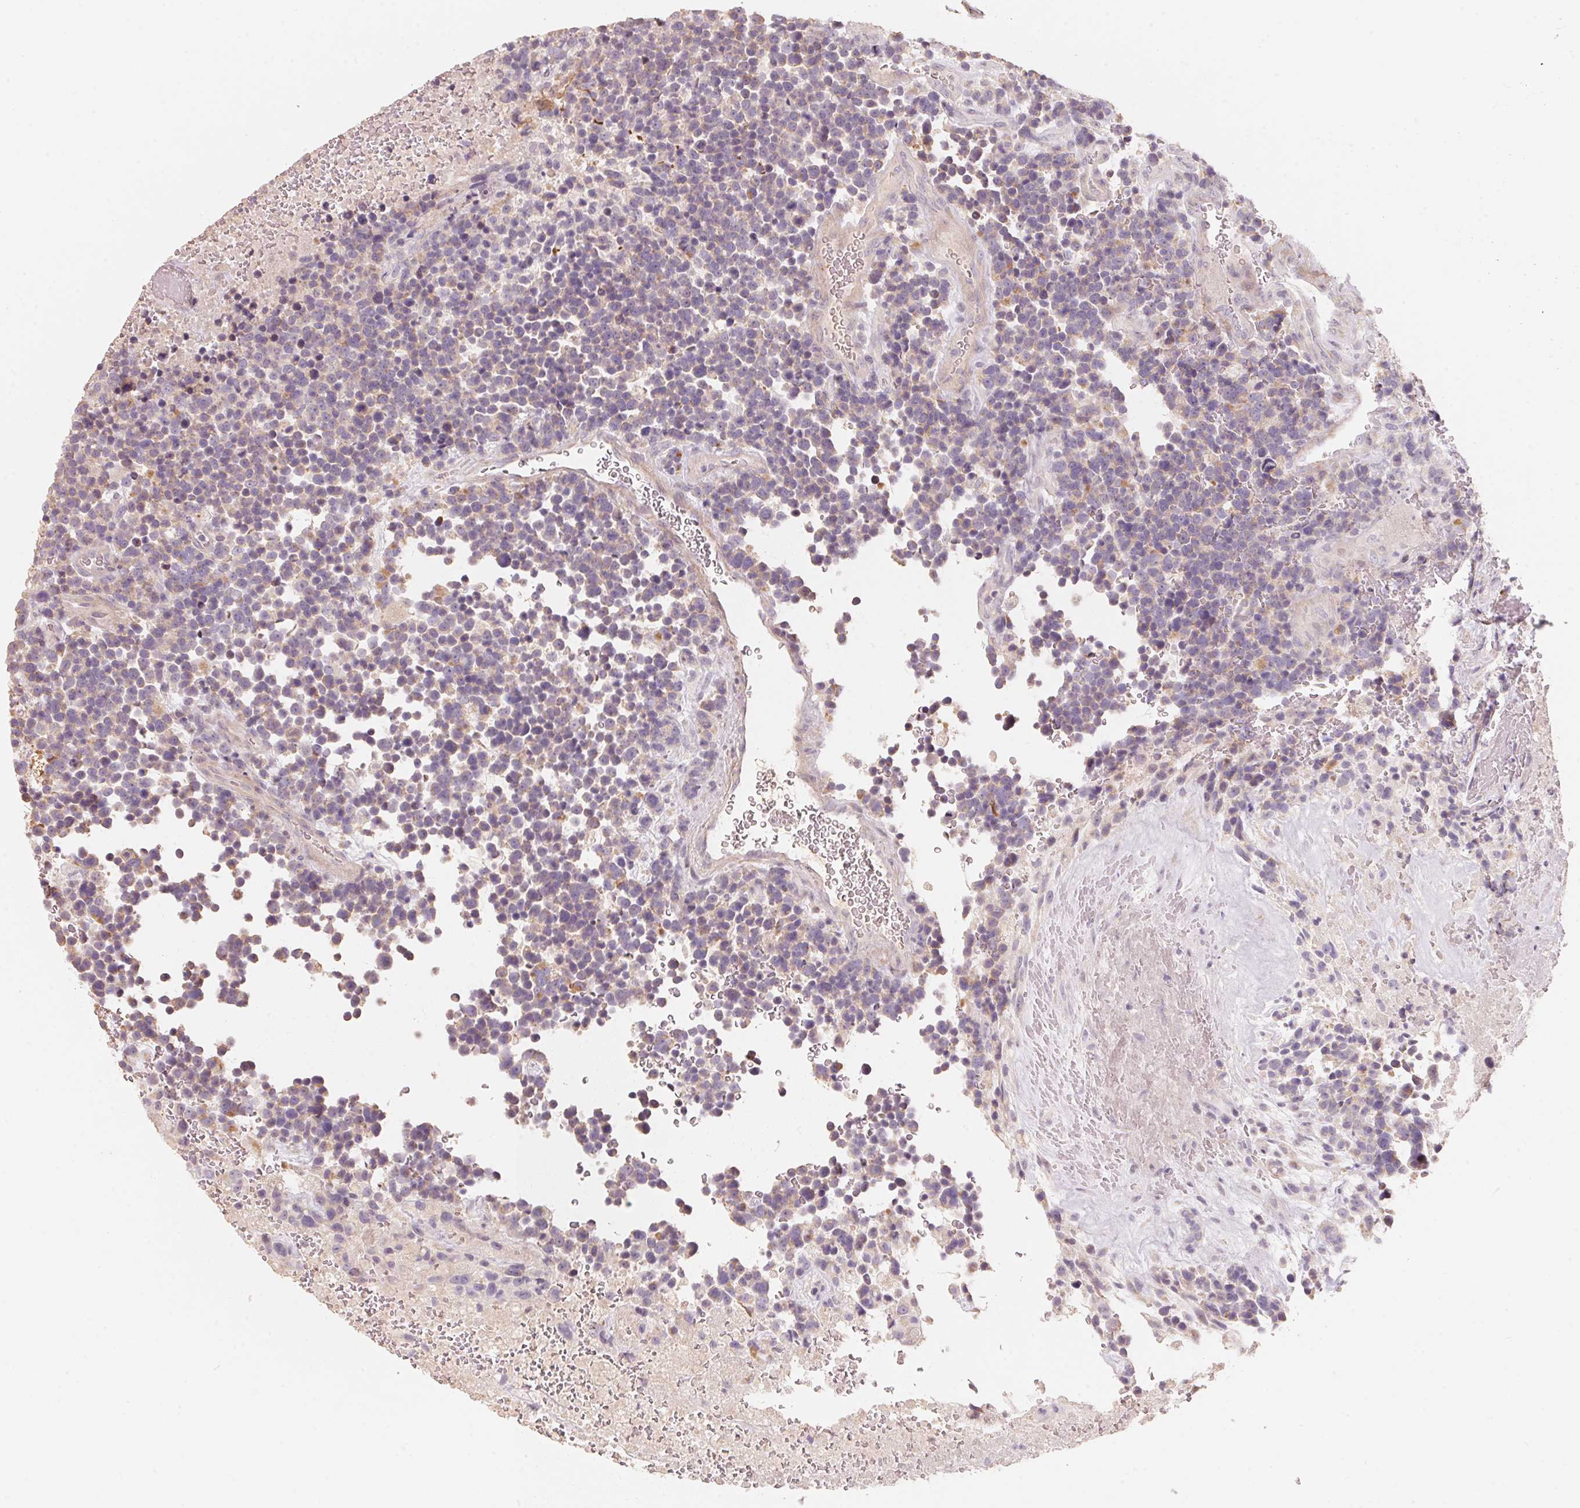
{"staining": {"intensity": "weak", "quantity": "25%-75%", "location": "cytoplasmic/membranous"}, "tissue": "glioma", "cell_type": "Tumor cells", "image_type": "cancer", "snomed": [{"axis": "morphology", "description": "Glioma, malignant, High grade"}, {"axis": "topography", "description": "Brain"}], "caption": "Glioma stained with immunohistochemistry (IHC) demonstrates weak cytoplasmic/membranous positivity in approximately 25%-75% of tumor cells.", "gene": "TP53AIP1", "patient": {"sex": "male", "age": 33}}